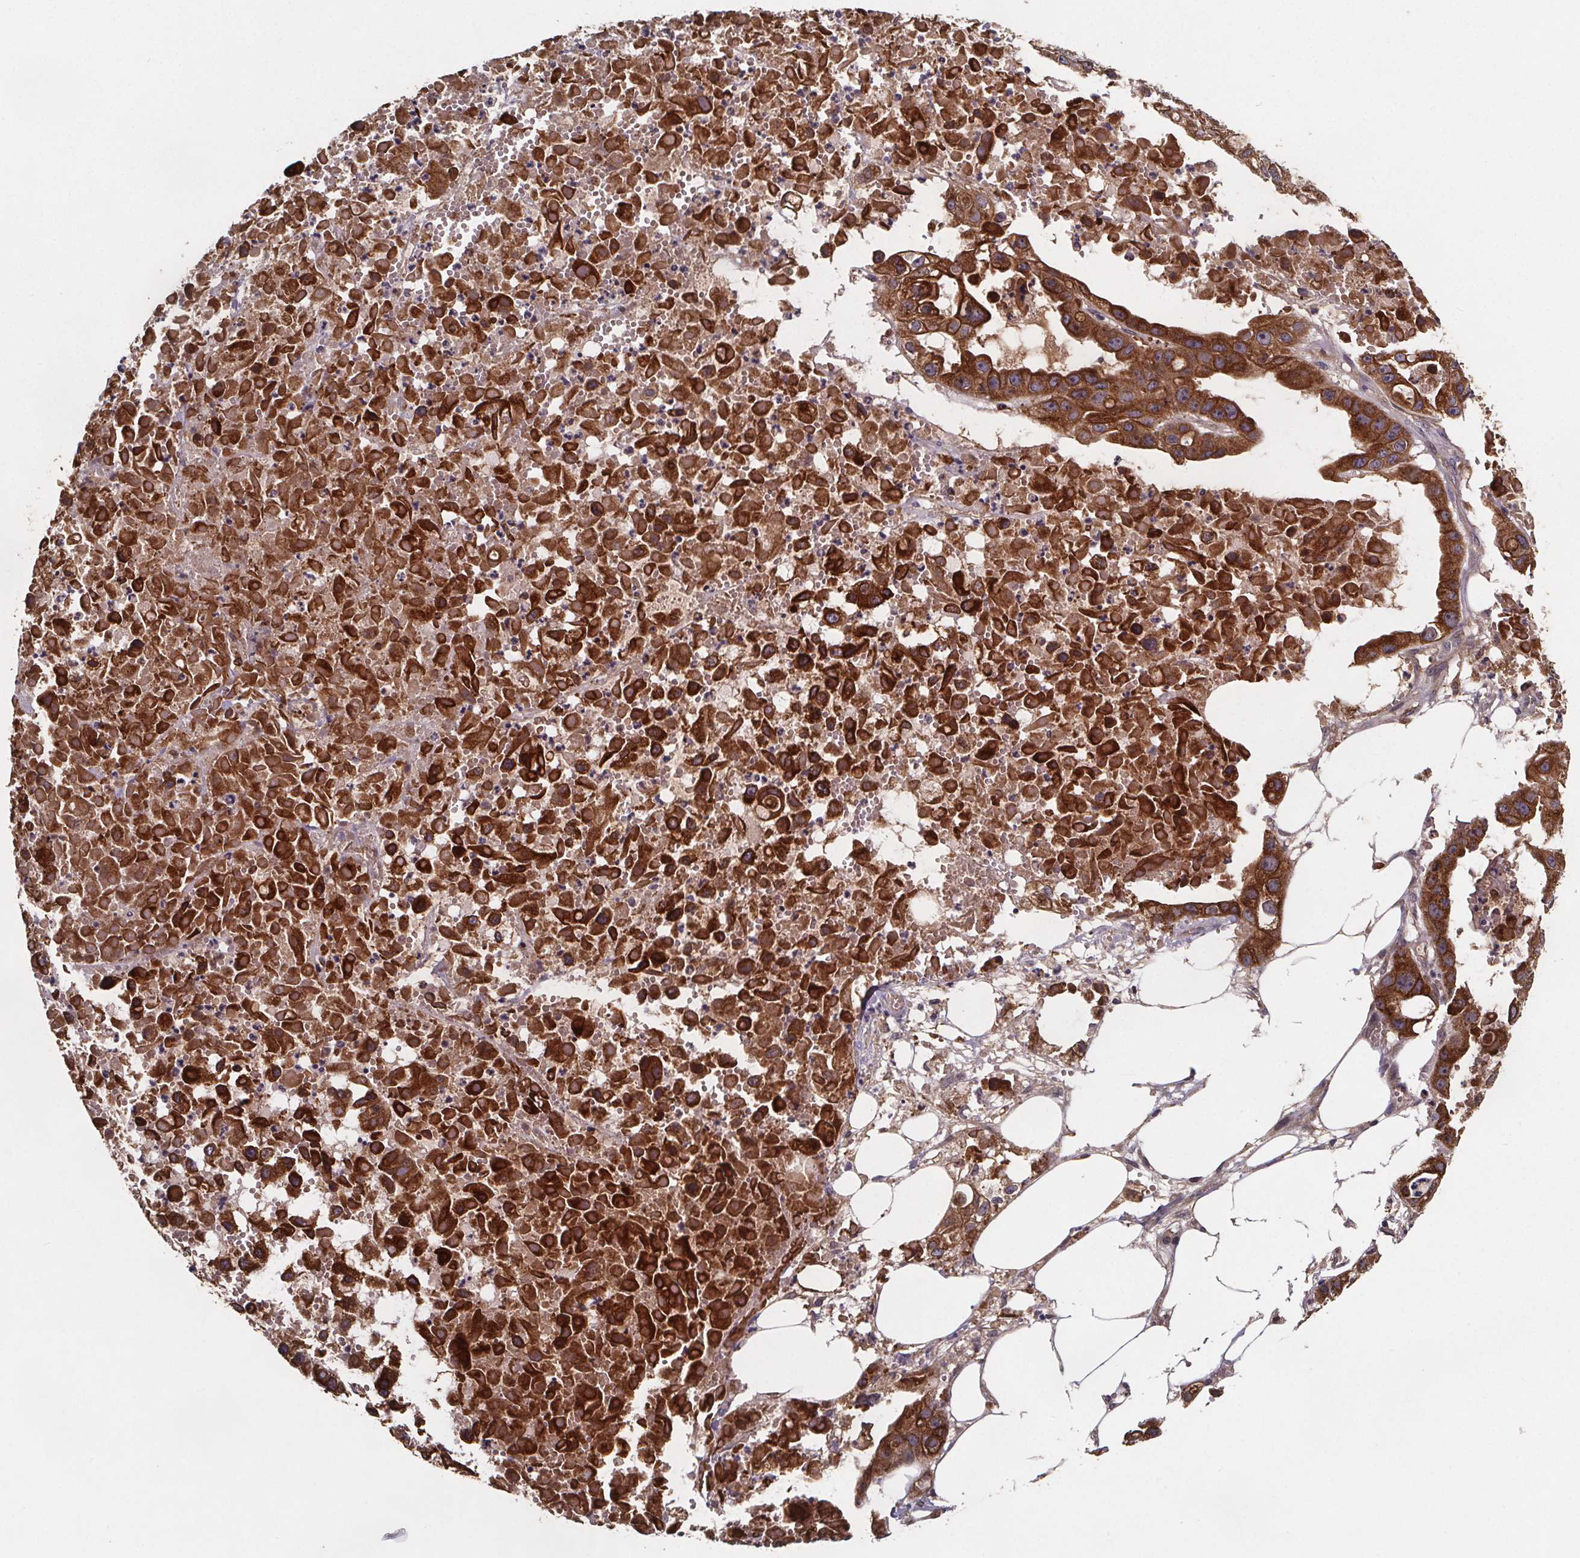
{"staining": {"intensity": "strong", "quantity": ">75%", "location": "cytoplasmic/membranous"}, "tissue": "ovarian cancer", "cell_type": "Tumor cells", "image_type": "cancer", "snomed": [{"axis": "morphology", "description": "Cystadenocarcinoma, serous, NOS"}, {"axis": "topography", "description": "Ovary"}], "caption": "IHC histopathology image of neoplastic tissue: ovarian cancer (serous cystadenocarcinoma) stained using immunohistochemistry displays high levels of strong protein expression localized specifically in the cytoplasmic/membranous of tumor cells, appearing as a cytoplasmic/membranous brown color.", "gene": "FASTKD3", "patient": {"sex": "female", "age": 56}}